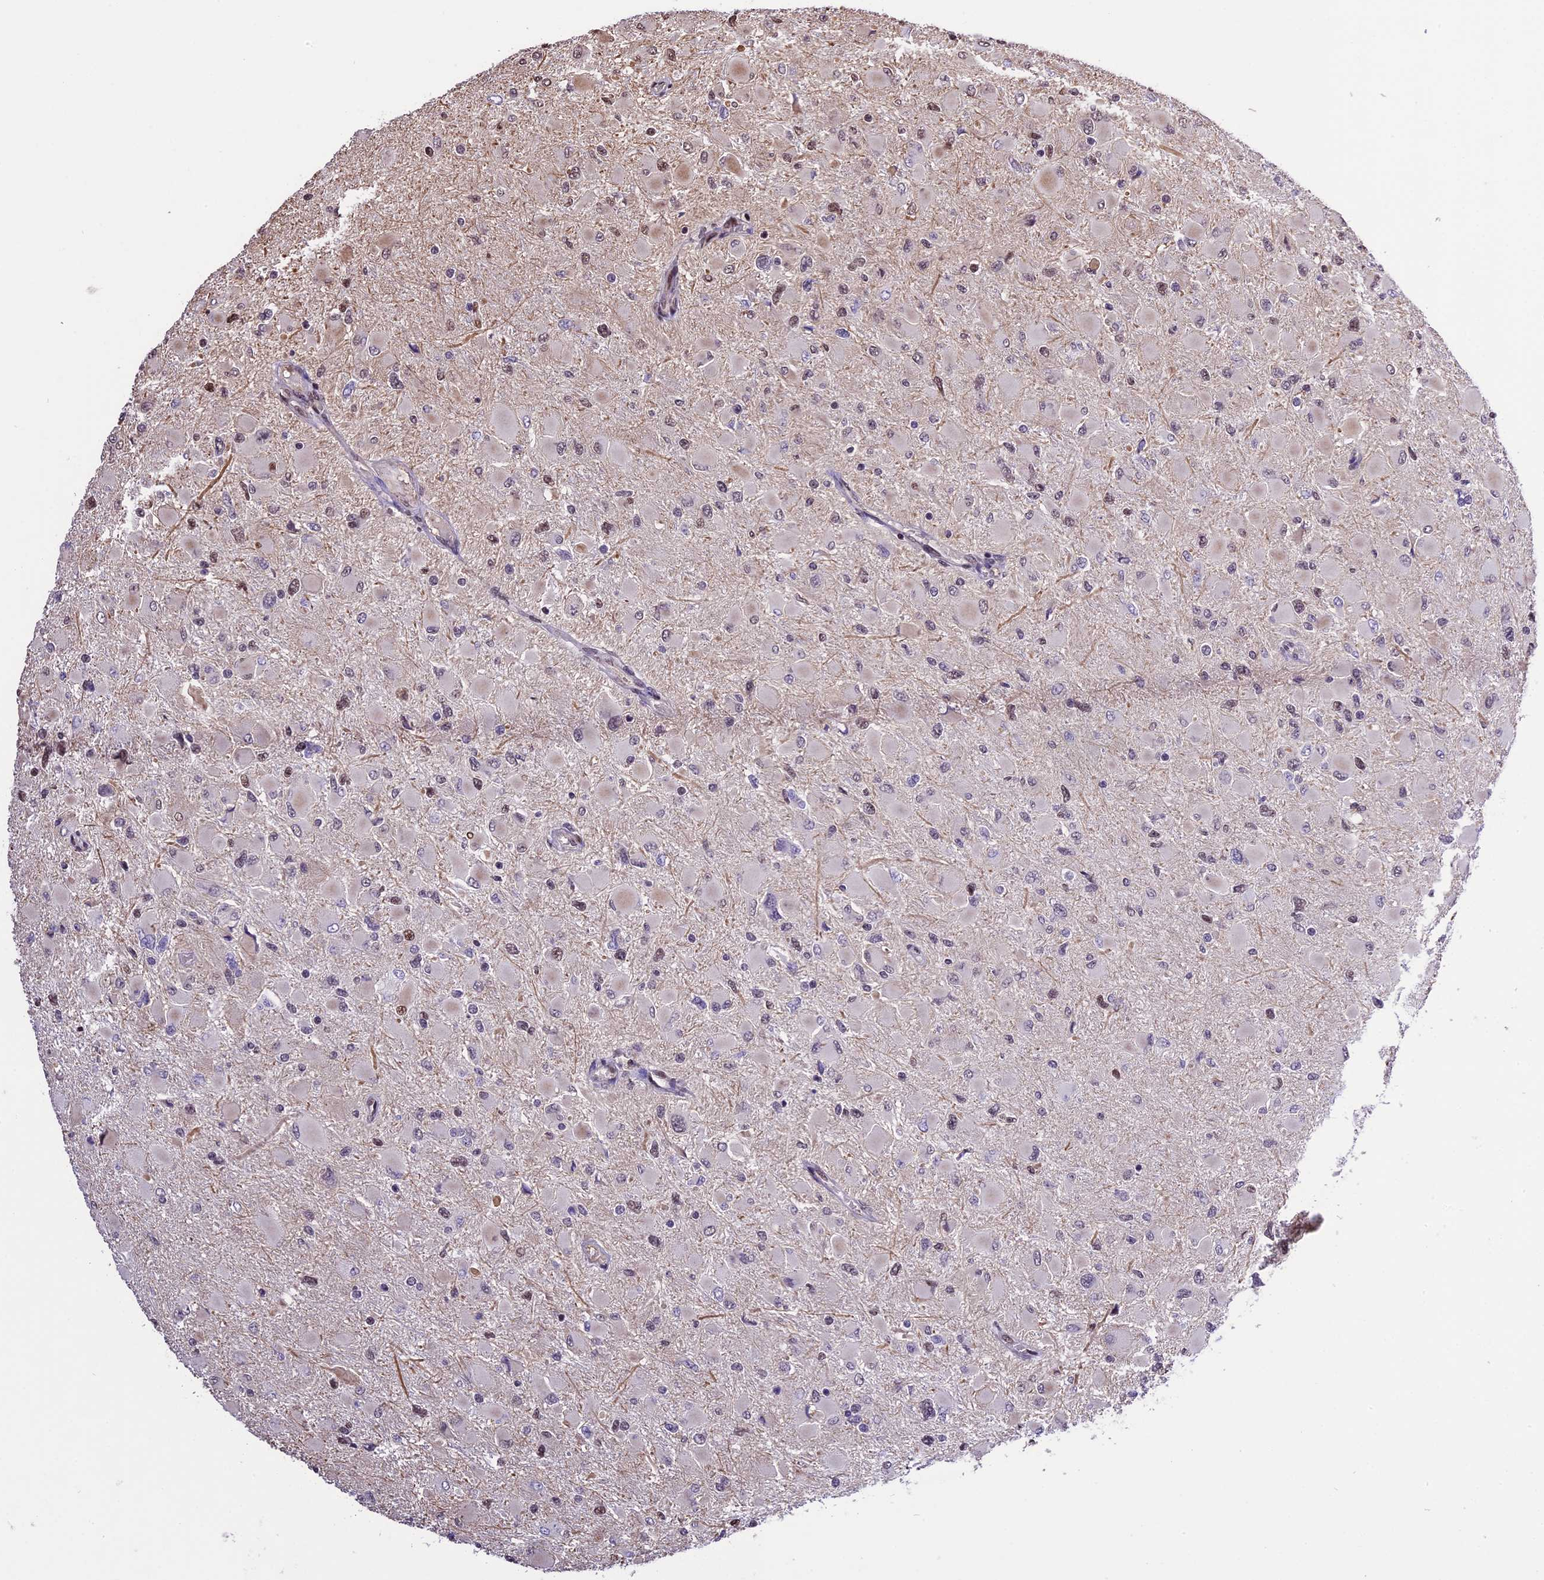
{"staining": {"intensity": "weak", "quantity": "25%-75%", "location": "nuclear"}, "tissue": "glioma", "cell_type": "Tumor cells", "image_type": "cancer", "snomed": [{"axis": "morphology", "description": "Glioma, malignant, High grade"}, {"axis": "topography", "description": "Cerebral cortex"}], "caption": "Weak nuclear expression for a protein is seen in about 25%-75% of tumor cells of malignant glioma (high-grade) using immunohistochemistry (IHC).", "gene": "POLR3E", "patient": {"sex": "female", "age": 36}}